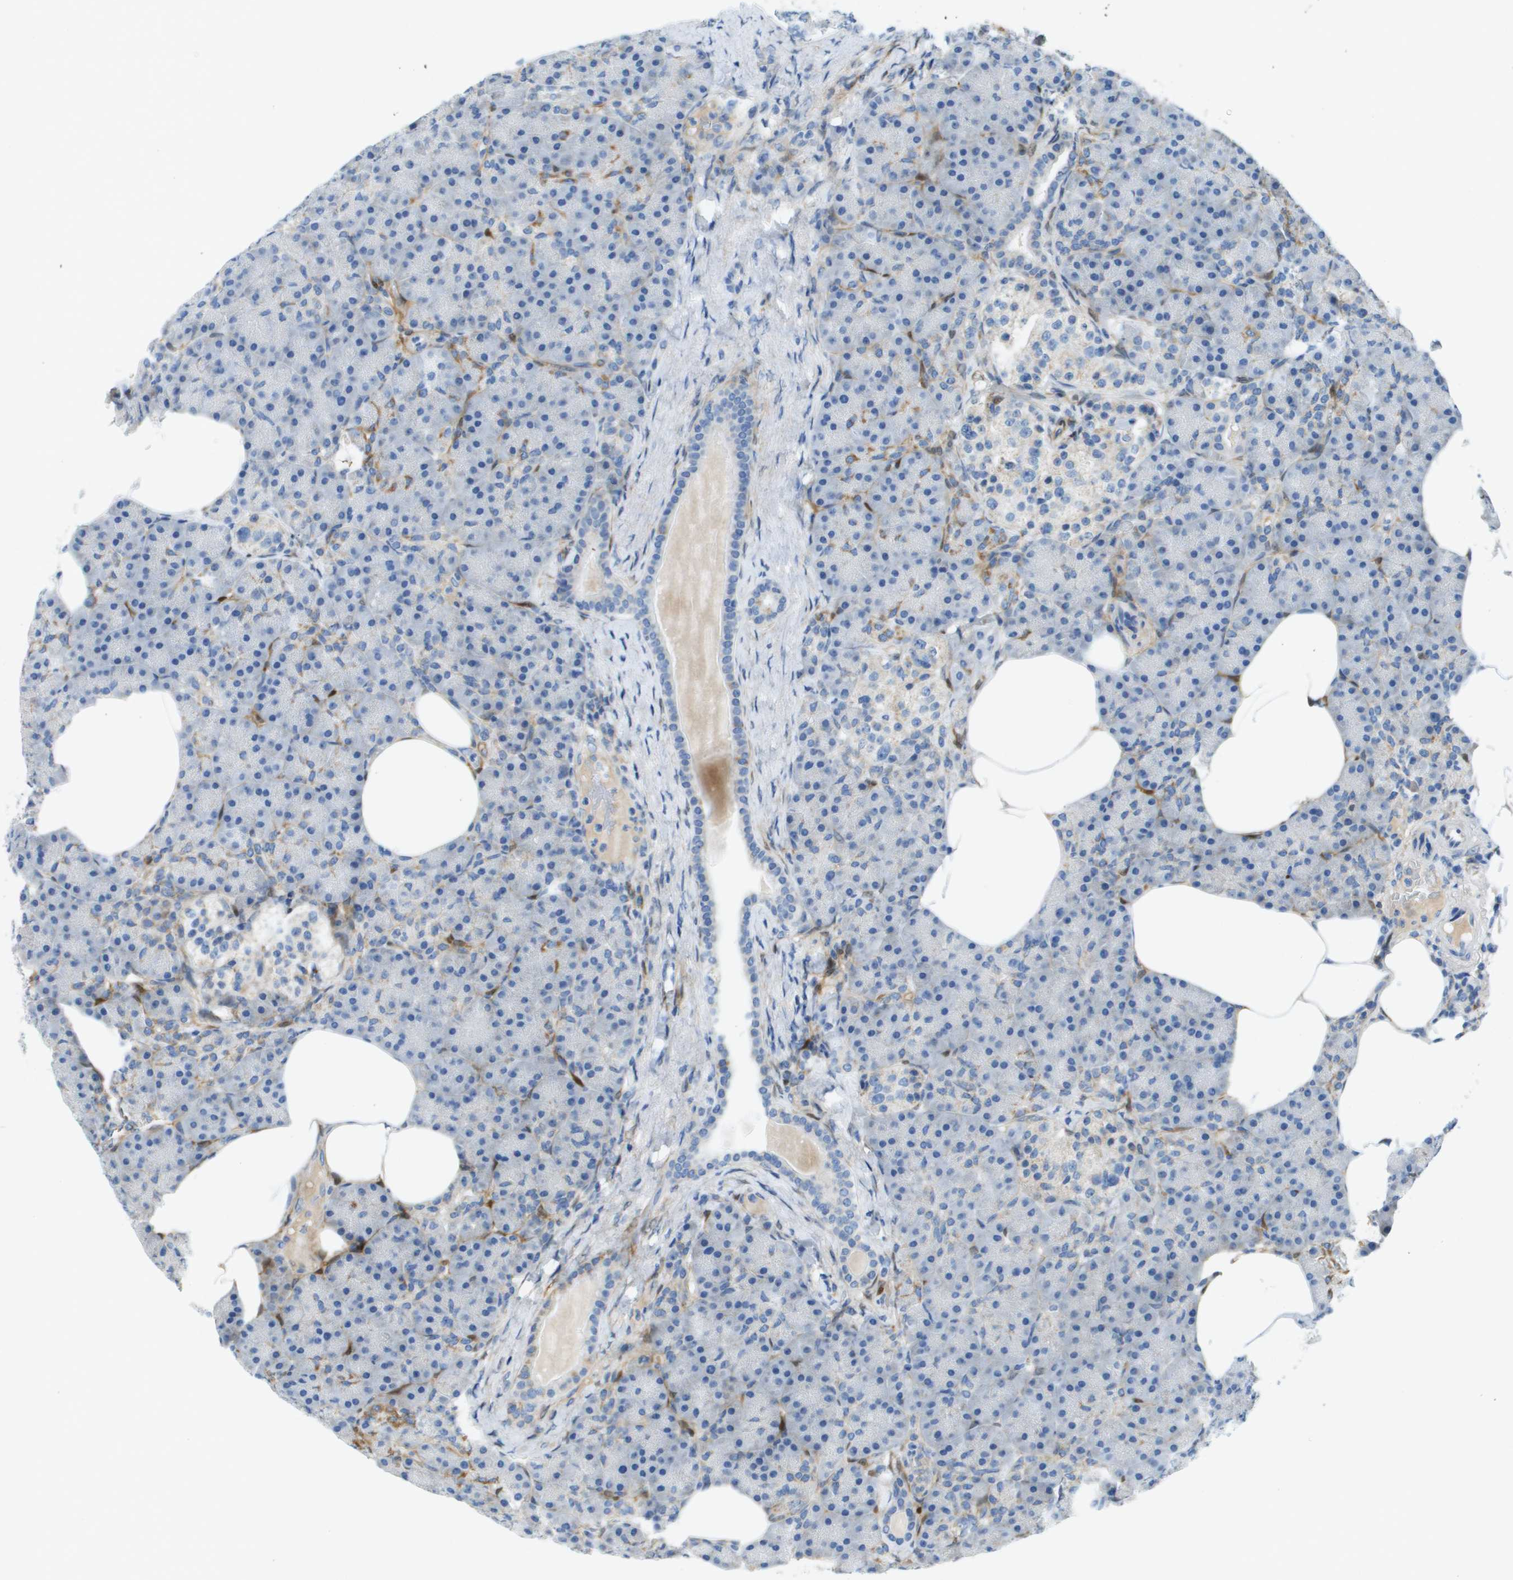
{"staining": {"intensity": "moderate", "quantity": "<25%", "location": "cytoplasmic/membranous"}, "tissue": "pancreas", "cell_type": "Exocrine glandular cells", "image_type": "normal", "snomed": [{"axis": "morphology", "description": "Normal tissue, NOS"}, {"axis": "topography", "description": "Pancreas"}], "caption": "Brown immunohistochemical staining in unremarkable human pancreas demonstrates moderate cytoplasmic/membranous staining in about <25% of exocrine glandular cells.", "gene": "CYGB", "patient": {"sex": "female", "age": 70}}